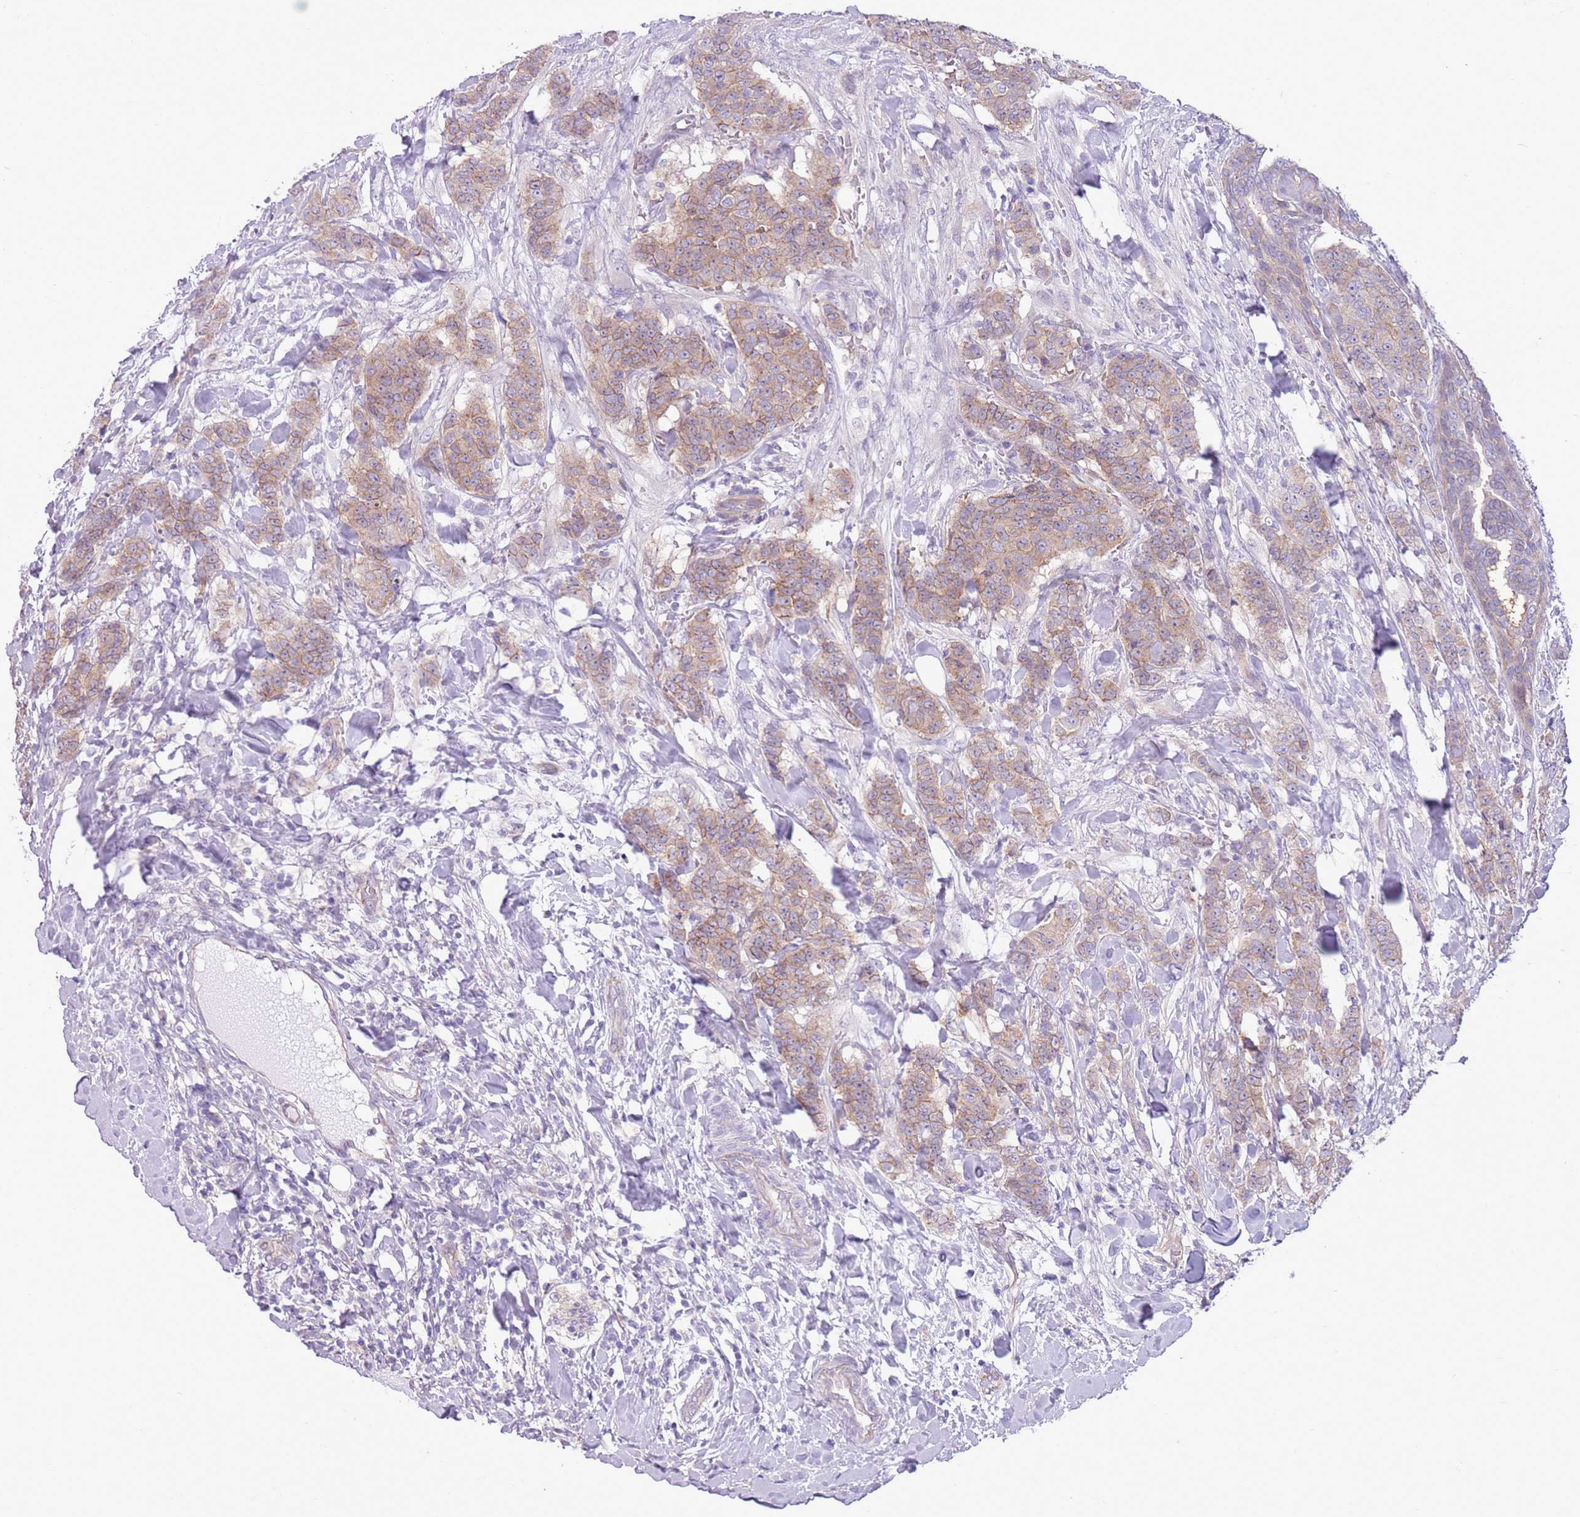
{"staining": {"intensity": "weak", "quantity": ">75%", "location": "cytoplasmic/membranous"}, "tissue": "breast cancer", "cell_type": "Tumor cells", "image_type": "cancer", "snomed": [{"axis": "morphology", "description": "Duct carcinoma"}, {"axis": "topography", "description": "Breast"}], "caption": "Protein positivity by immunohistochemistry shows weak cytoplasmic/membranous positivity in approximately >75% of tumor cells in breast cancer.", "gene": "PARP8", "patient": {"sex": "female", "age": 40}}